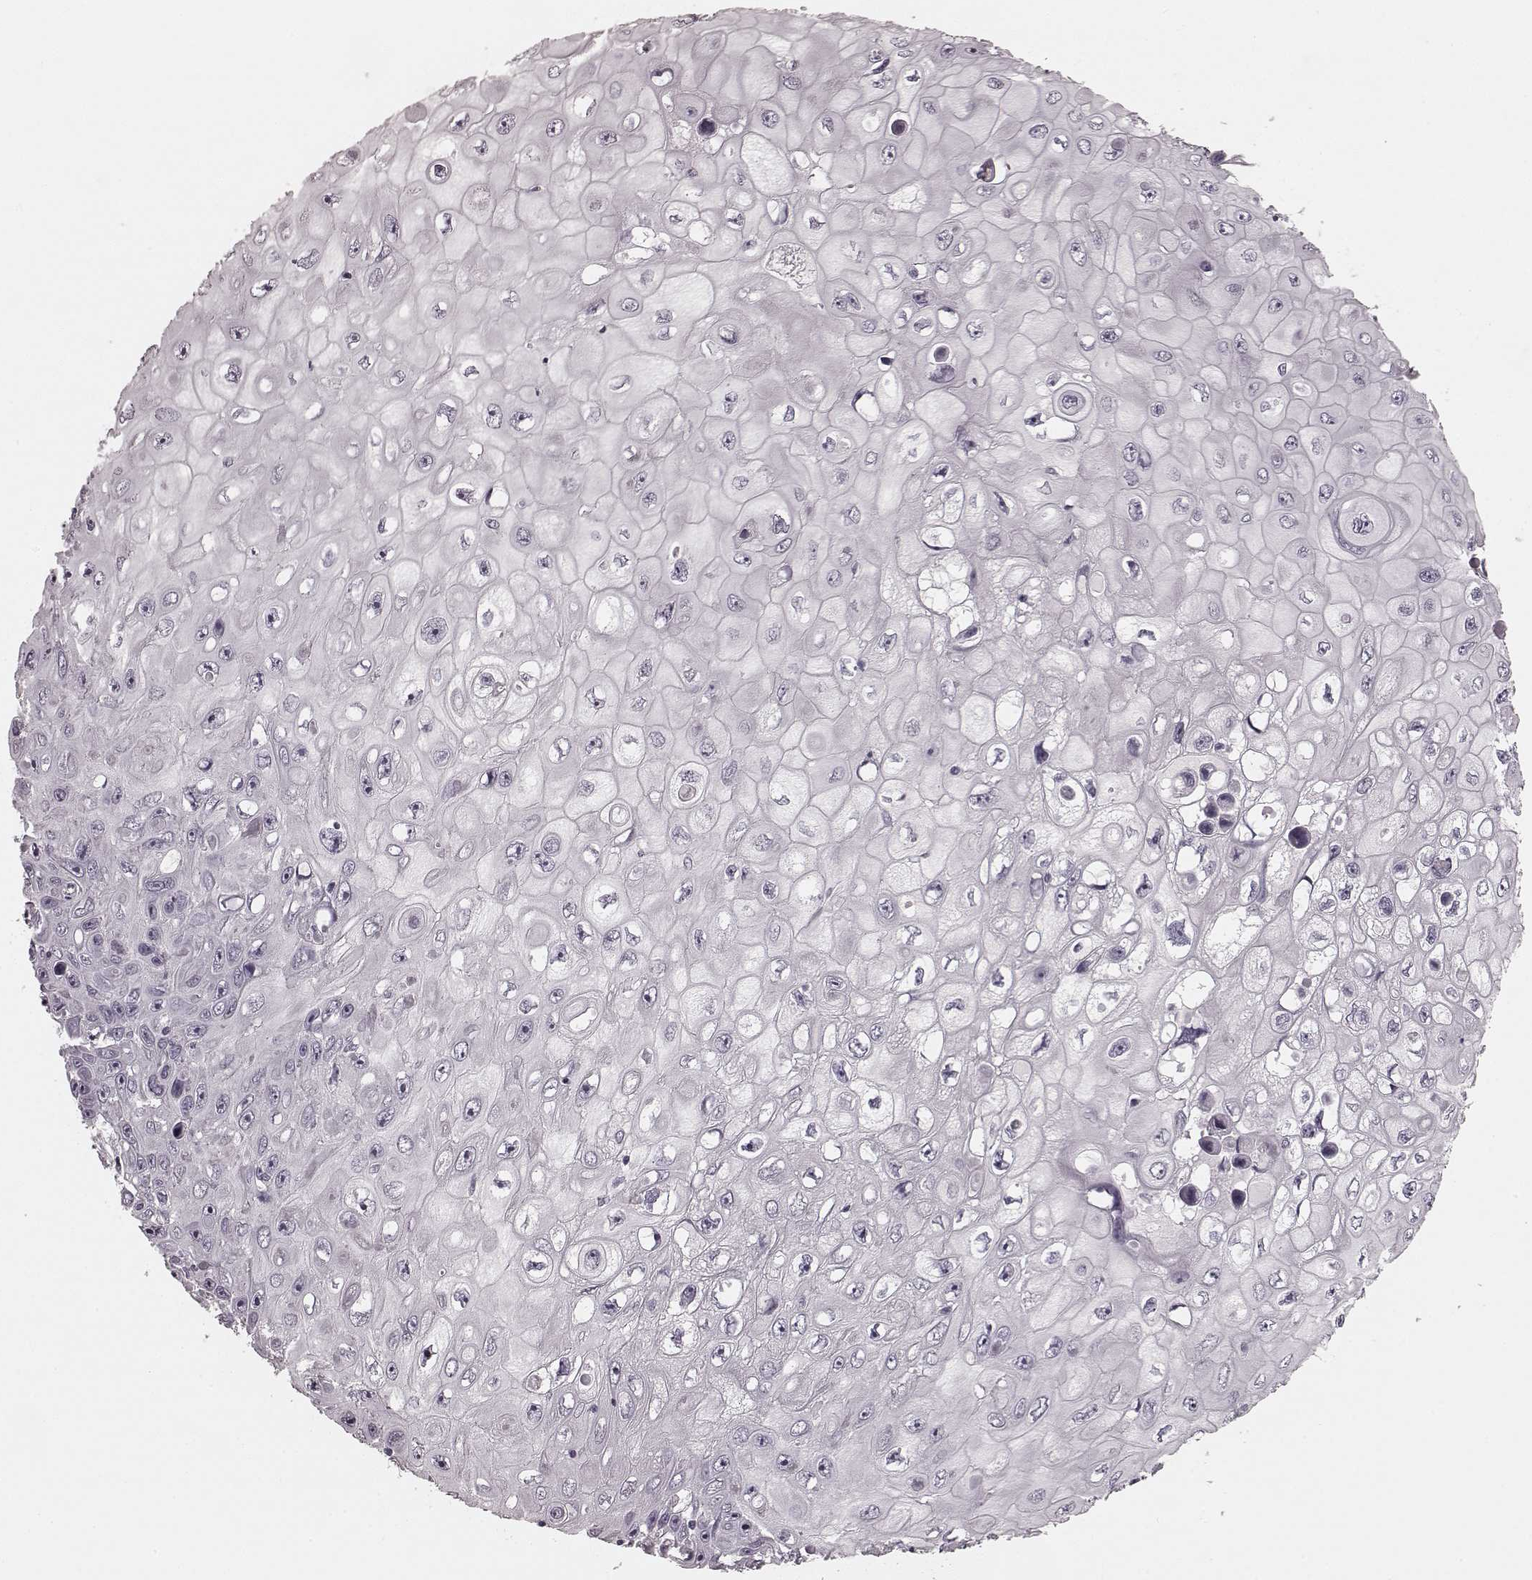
{"staining": {"intensity": "negative", "quantity": "none", "location": "none"}, "tissue": "skin cancer", "cell_type": "Tumor cells", "image_type": "cancer", "snomed": [{"axis": "morphology", "description": "Squamous cell carcinoma, NOS"}, {"axis": "topography", "description": "Skin"}], "caption": "The immunohistochemistry (IHC) histopathology image has no significant positivity in tumor cells of skin cancer (squamous cell carcinoma) tissue.", "gene": "PRKCE", "patient": {"sex": "male", "age": 82}}